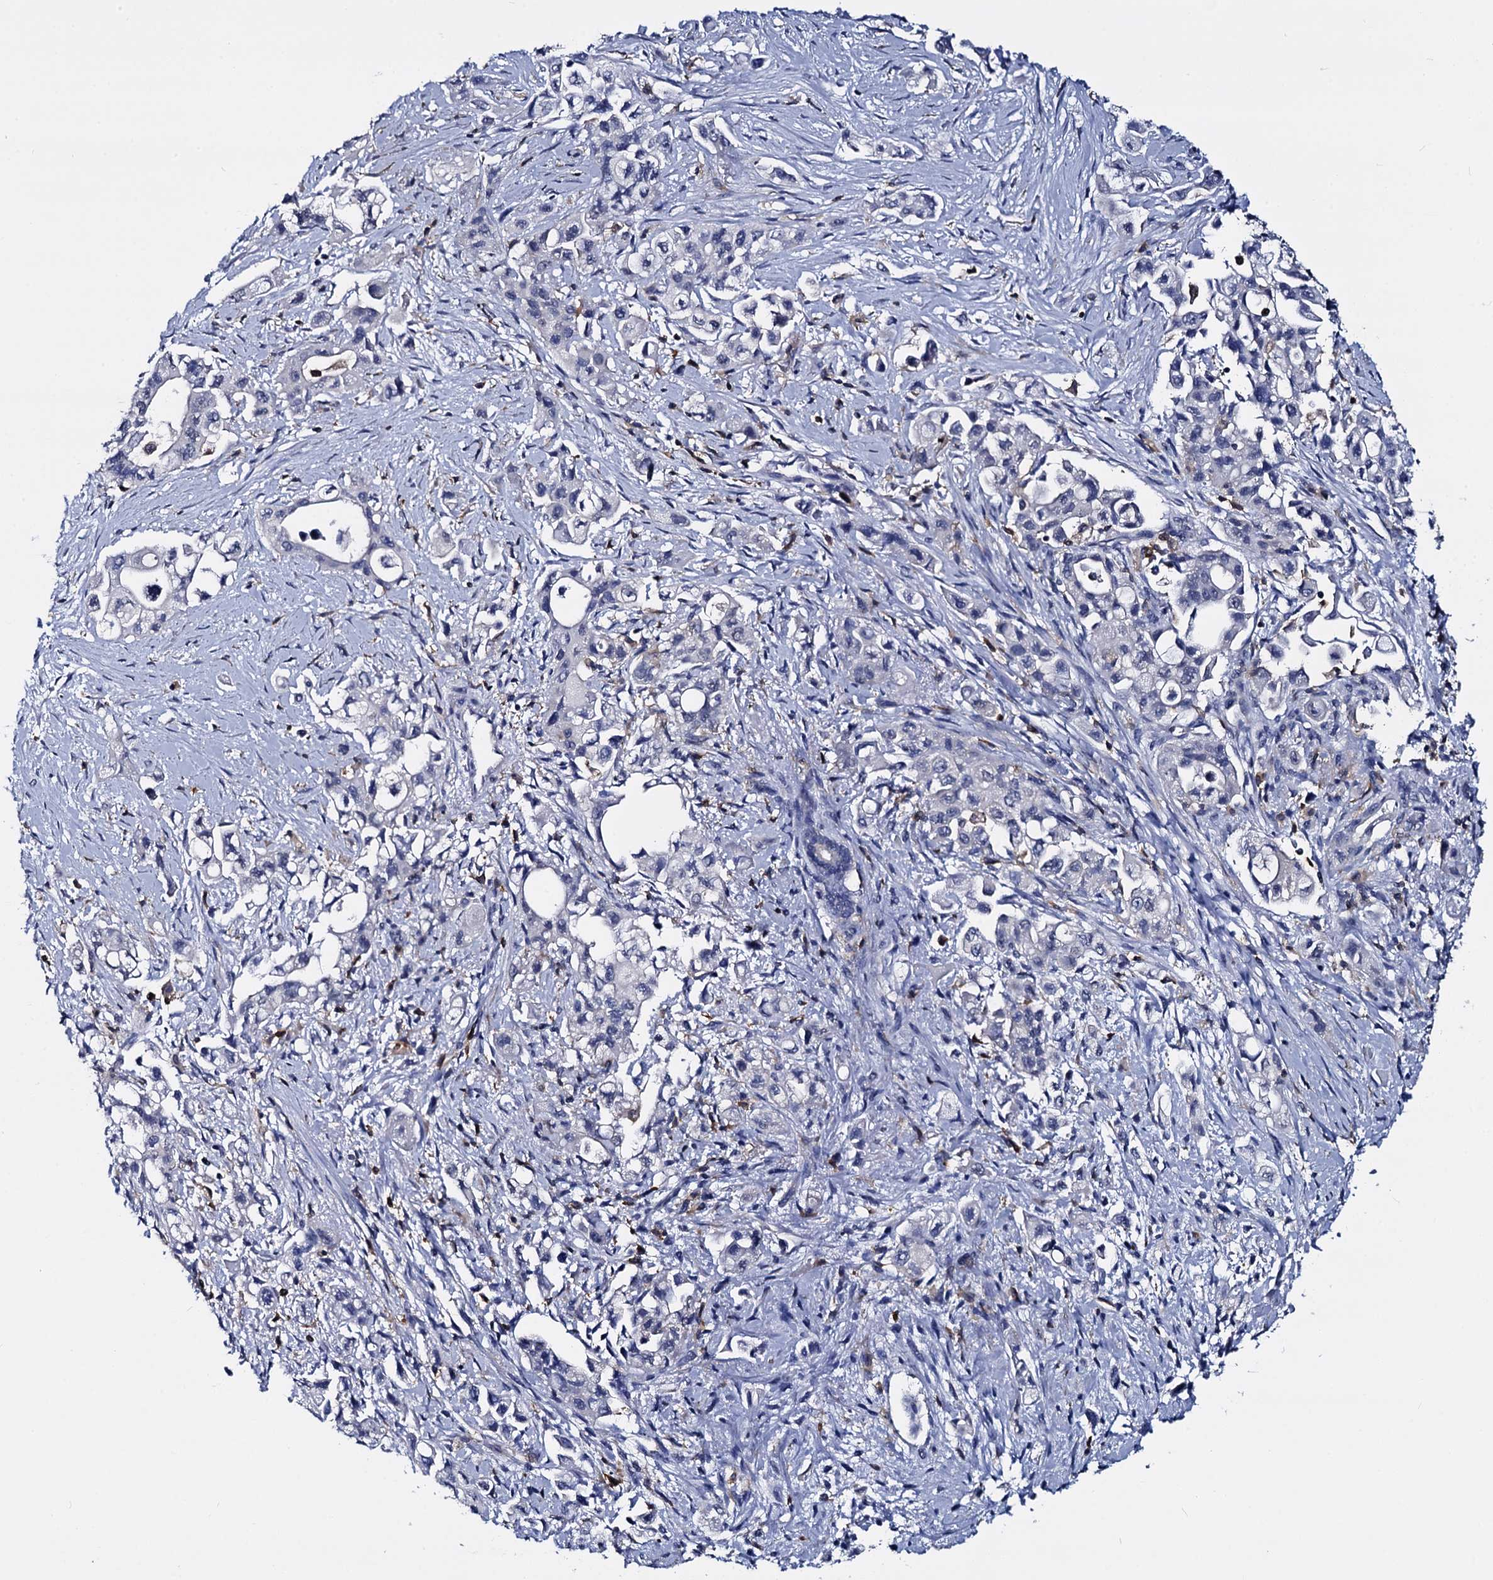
{"staining": {"intensity": "negative", "quantity": "none", "location": "none"}, "tissue": "pancreatic cancer", "cell_type": "Tumor cells", "image_type": "cancer", "snomed": [{"axis": "morphology", "description": "Adenocarcinoma, NOS"}, {"axis": "topography", "description": "Pancreas"}], "caption": "Immunohistochemistry of human adenocarcinoma (pancreatic) demonstrates no positivity in tumor cells. (Stains: DAB immunohistochemistry with hematoxylin counter stain, Microscopy: brightfield microscopy at high magnification).", "gene": "RHOG", "patient": {"sex": "female", "age": 66}}